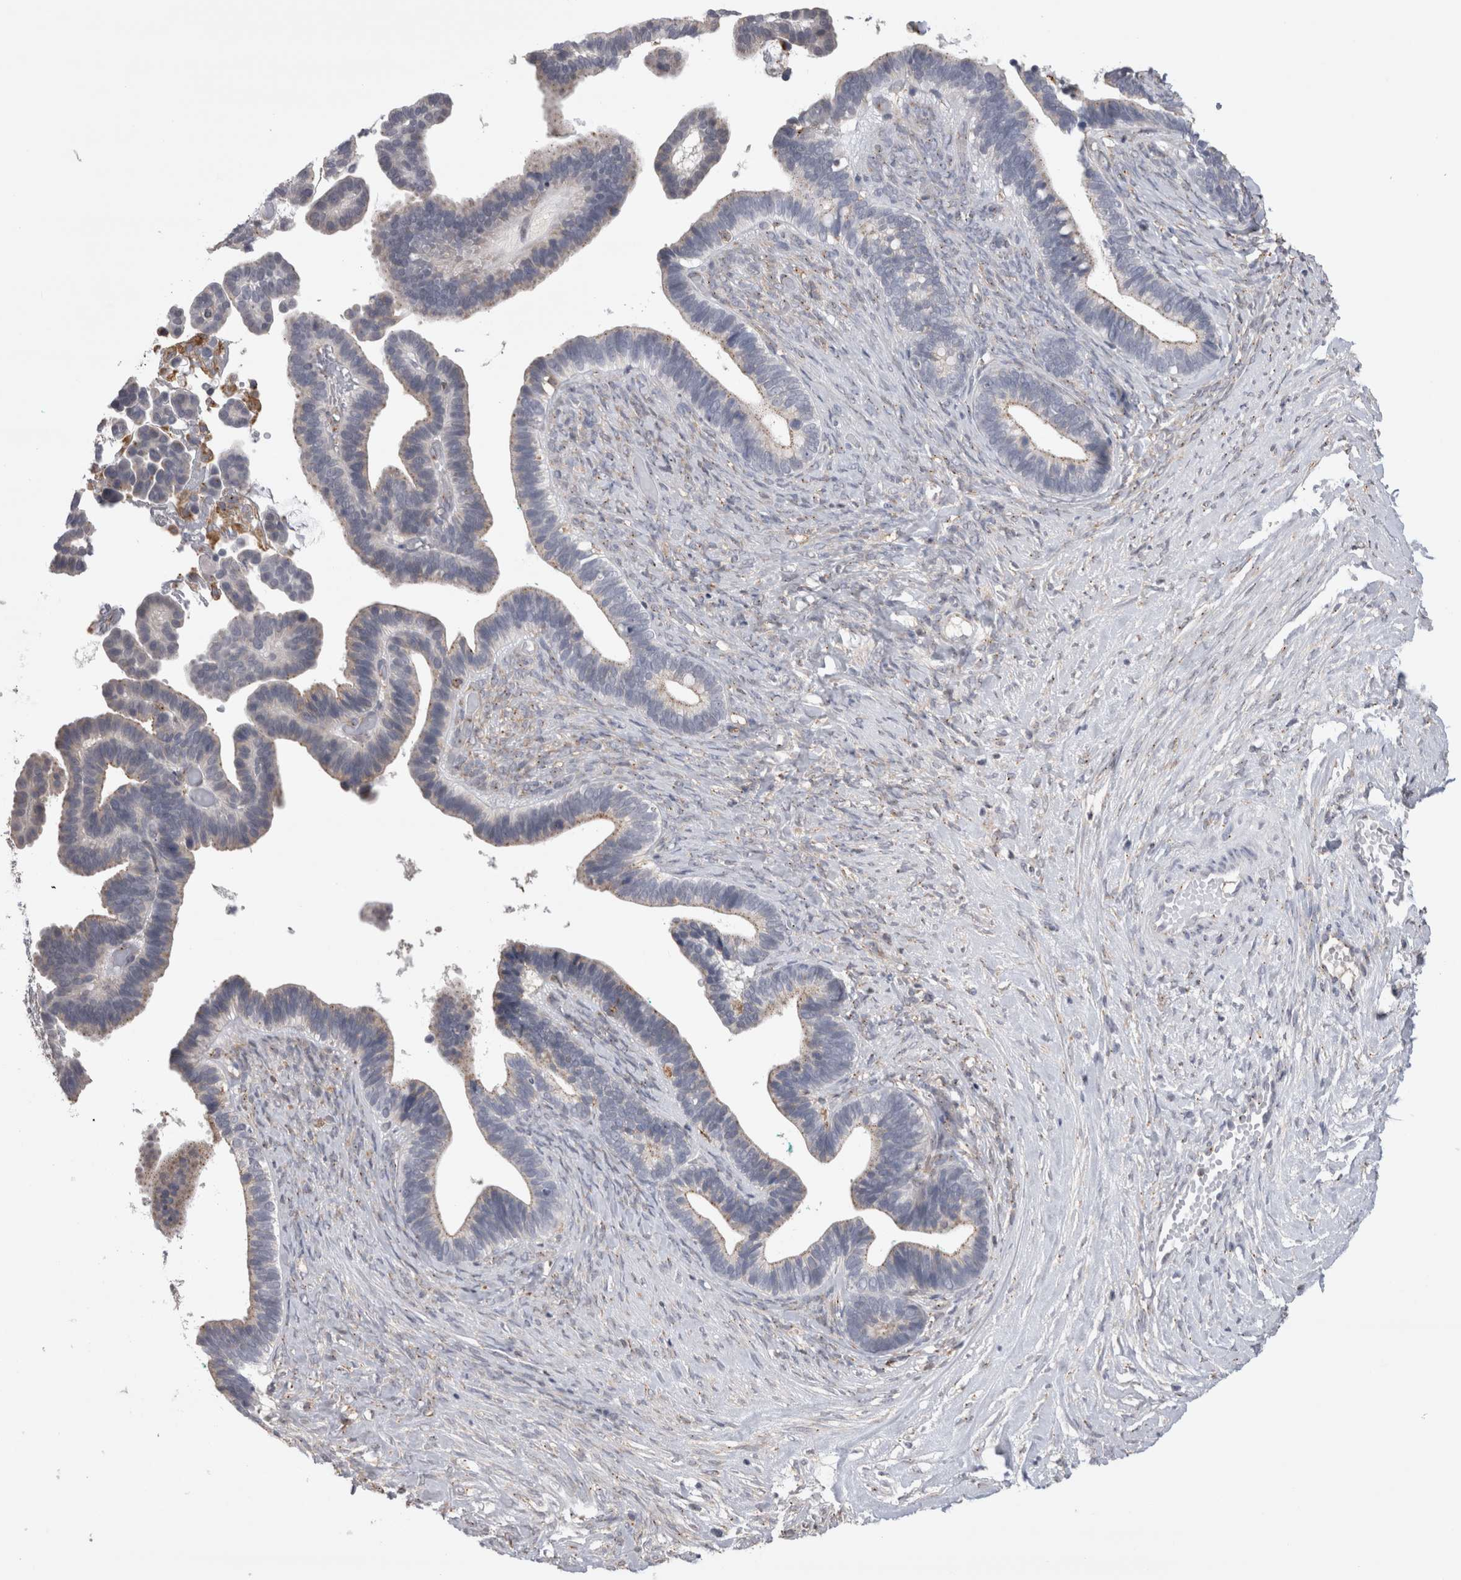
{"staining": {"intensity": "weak", "quantity": "<25%", "location": "cytoplasmic/membranous"}, "tissue": "ovarian cancer", "cell_type": "Tumor cells", "image_type": "cancer", "snomed": [{"axis": "morphology", "description": "Cystadenocarcinoma, serous, NOS"}, {"axis": "topography", "description": "Ovary"}], "caption": "The histopathology image shows no significant expression in tumor cells of ovarian cancer. (Stains: DAB IHC with hematoxylin counter stain, Microscopy: brightfield microscopy at high magnification).", "gene": "ZNF341", "patient": {"sex": "female", "age": 56}}